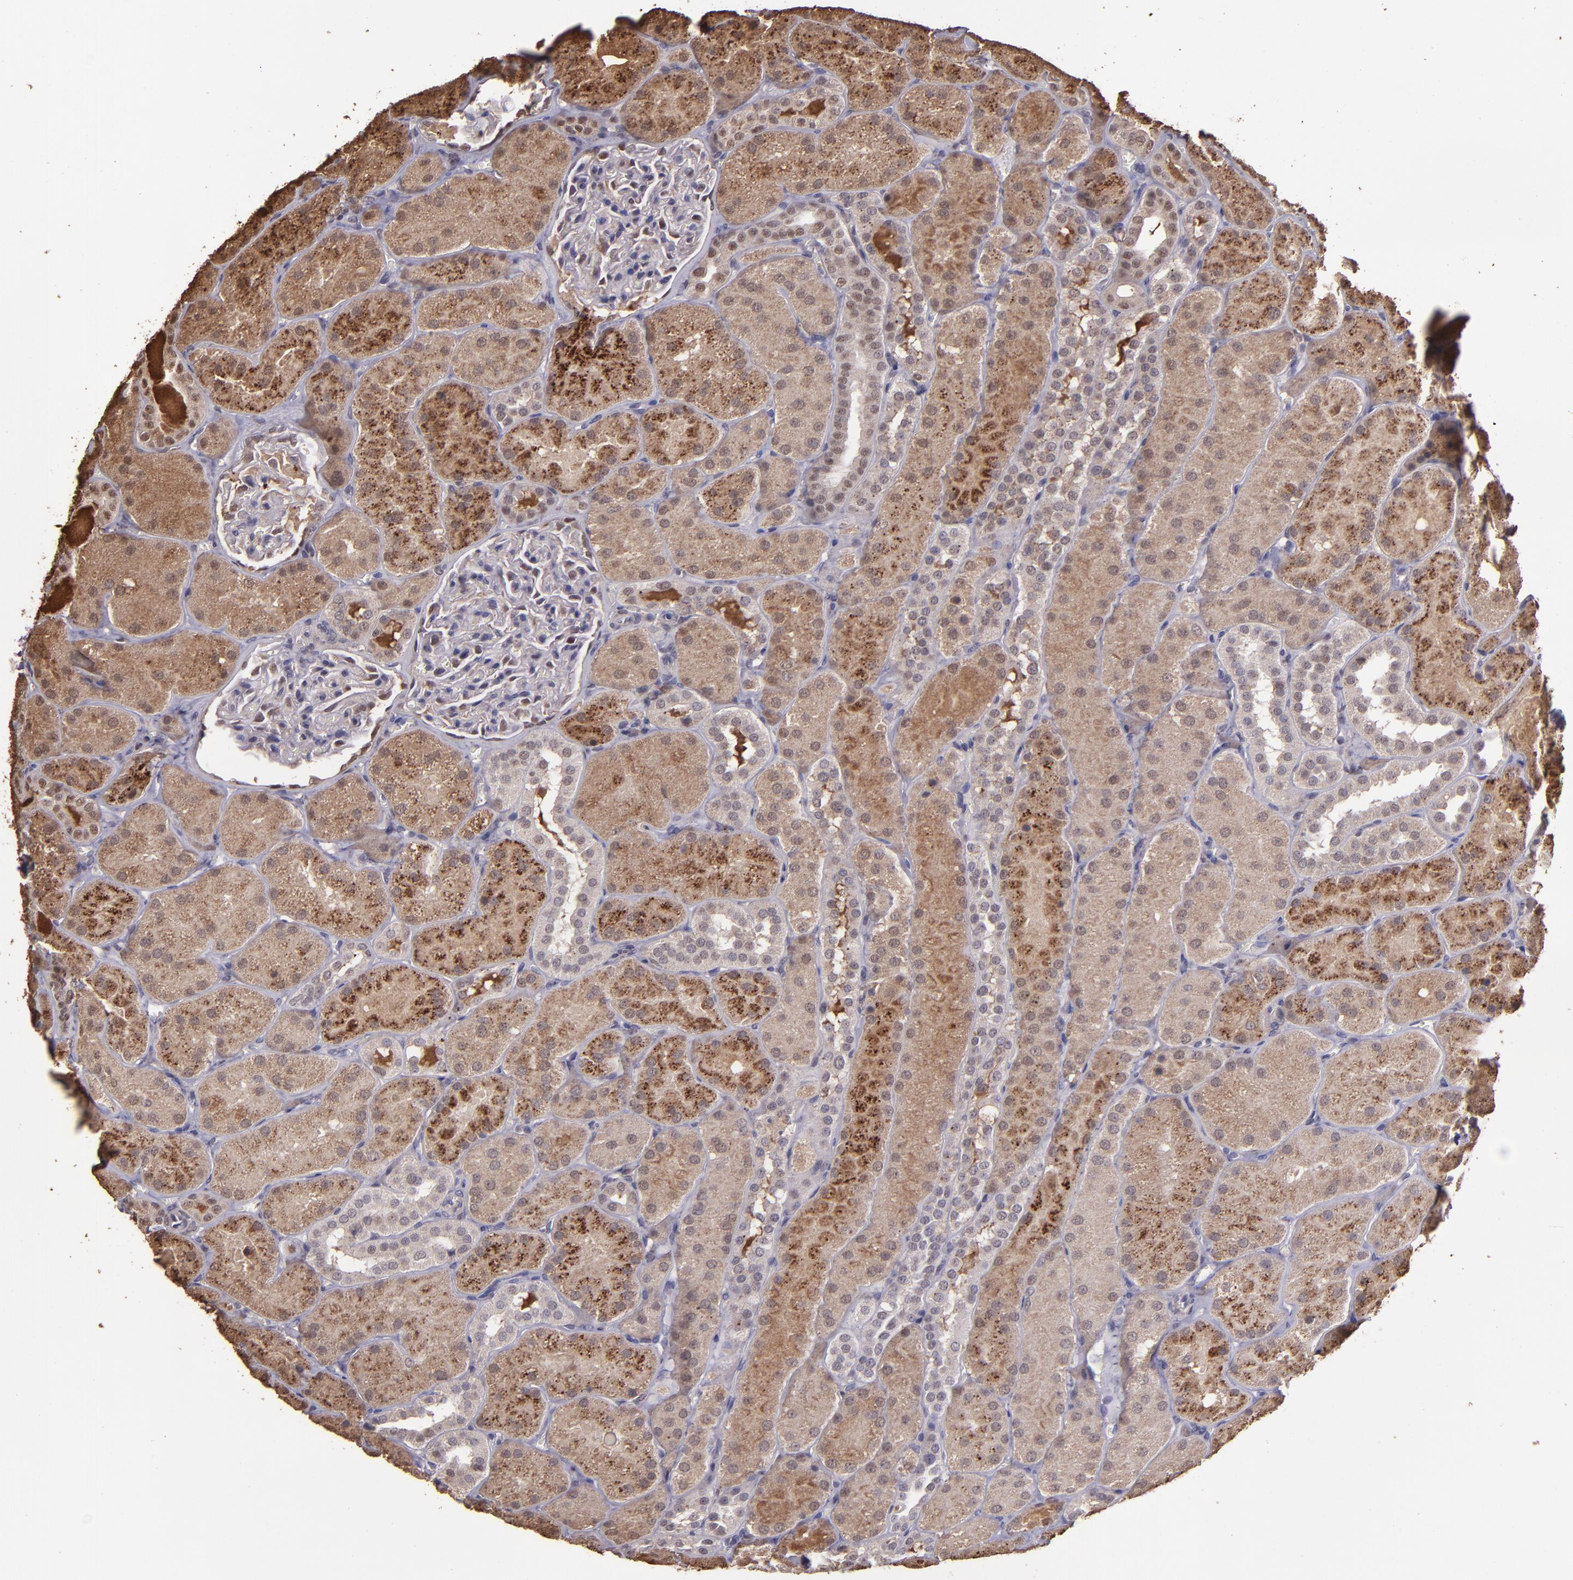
{"staining": {"intensity": "weak", "quantity": "<25%", "location": "nuclear"}, "tissue": "kidney", "cell_type": "Cells in glomeruli", "image_type": "normal", "snomed": [{"axis": "morphology", "description": "Normal tissue, NOS"}, {"axis": "topography", "description": "Kidney"}], "caption": "Immunohistochemistry histopathology image of benign human kidney stained for a protein (brown), which displays no positivity in cells in glomeruli. The staining was performed using DAB to visualize the protein expression in brown, while the nuclei were stained in blue with hematoxylin (Magnification: 20x).", "gene": "SERPINF2", "patient": {"sex": "male", "age": 28}}